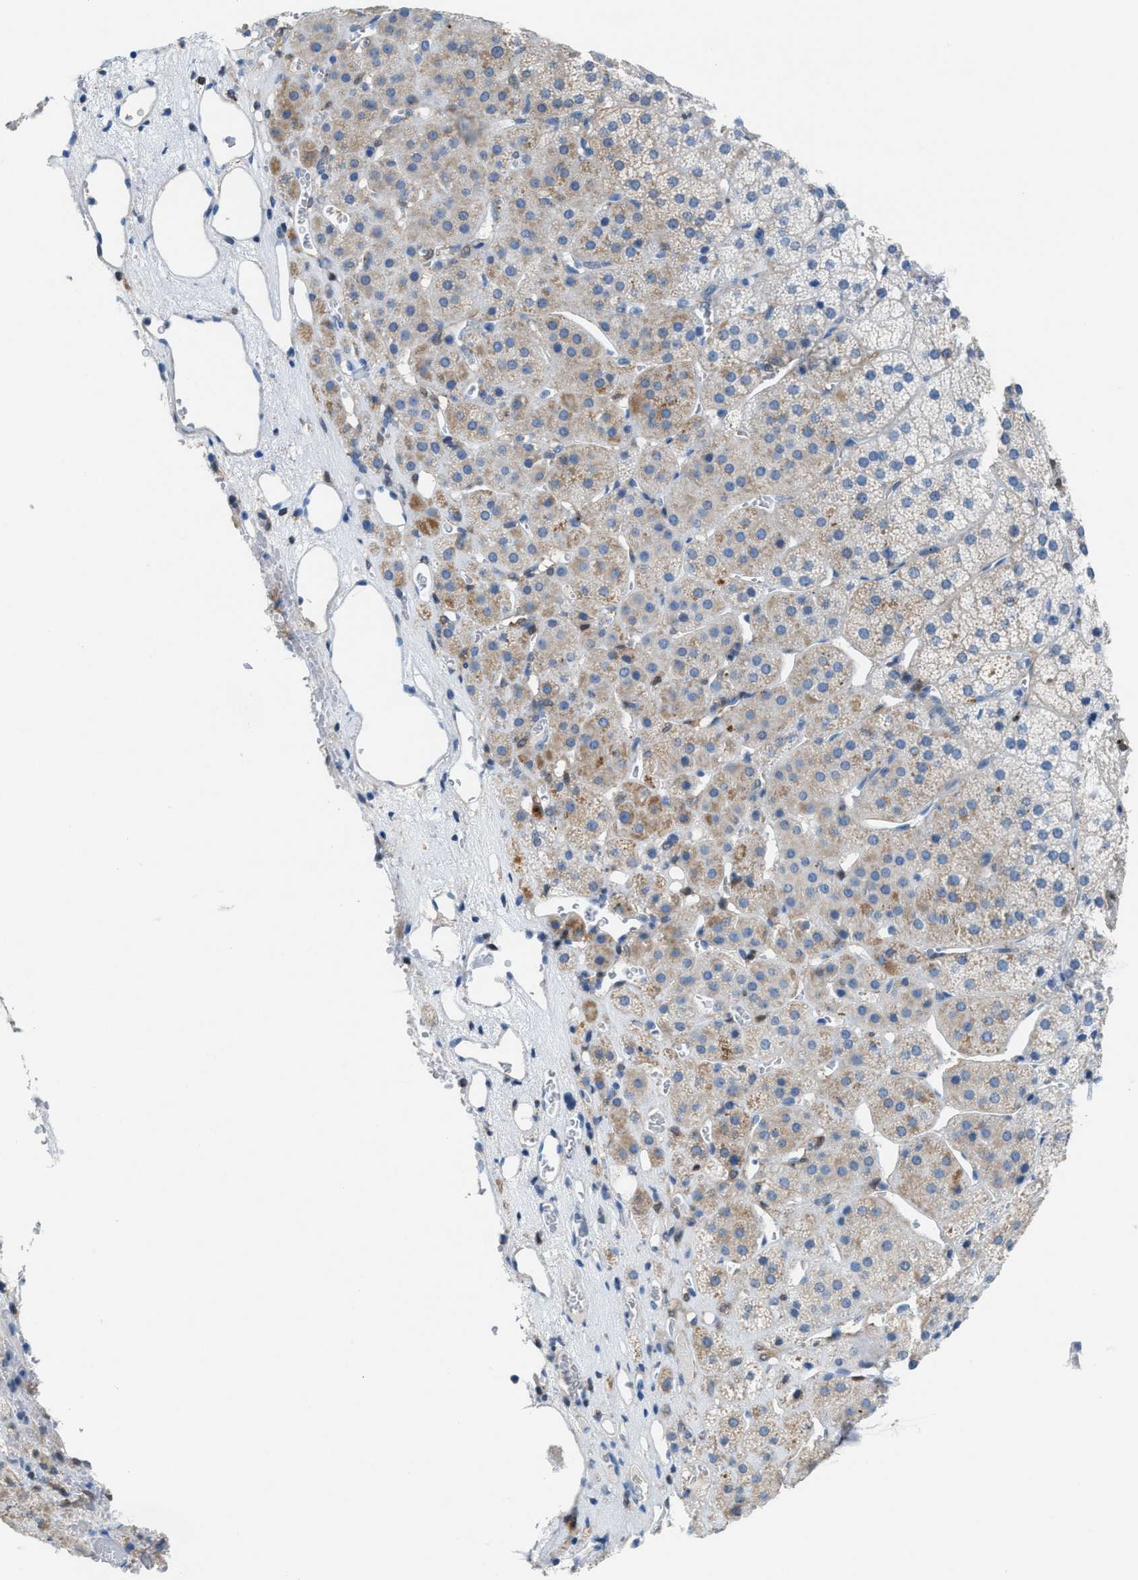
{"staining": {"intensity": "moderate", "quantity": "<25%", "location": "cytoplasmic/membranous"}, "tissue": "adrenal gland", "cell_type": "Glandular cells", "image_type": "normal", "snomed": [{"axis": "morphology", "description": "Normal tissue, NOS"}, {"axis": "topography", "description": "Adrenal gland"}], "caption": "IHC (DAB (3,3'-diaminobenzidine)) staining of unremarkable human adrenal gland reveals moderate cytoplasmic/membranous protein staining in about <25% of glandular cells.", "gene": "ASPA", "patient": {"sex": "female", "age": 44}}